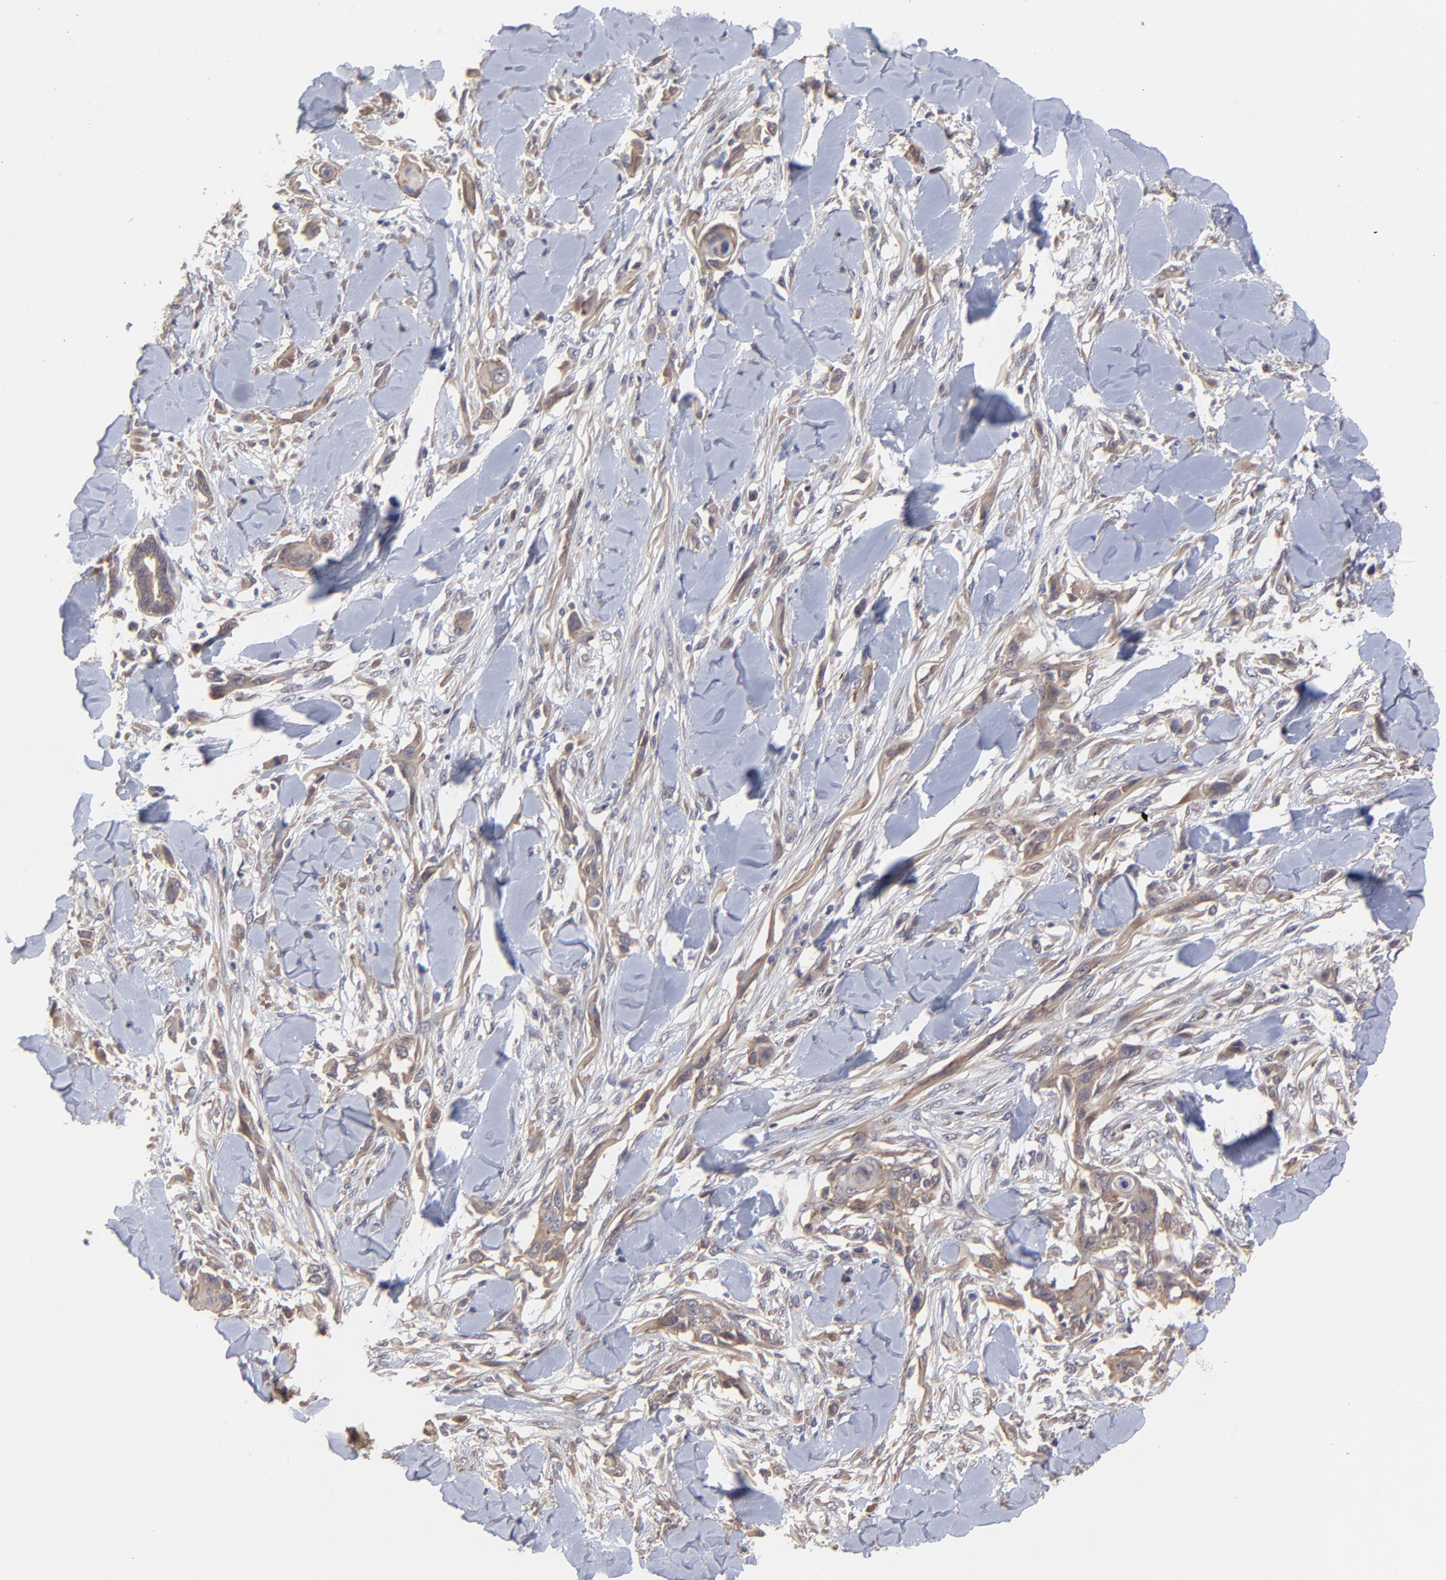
{"staining": {"intensity": "moderate", "quantity": ">75%", "location": "cytoplasmic/membranous"}, "tissue": "skin cancer", "cell_type": "Tumor cells", "image_type": "cancer", "snomed": [{"axis": "morphology", "description": "Squamous cell carcinoma, NOS"}, {"axis": "topography", "description": "Skin"}], "caption": "Protein expression analysis of human skin cancer reveals moderate cytoplasmic/membranous positivity in about >75% of tumor cells.", "gene": "ZNF780B", "patient": {"sex": "female", "age": 59}}